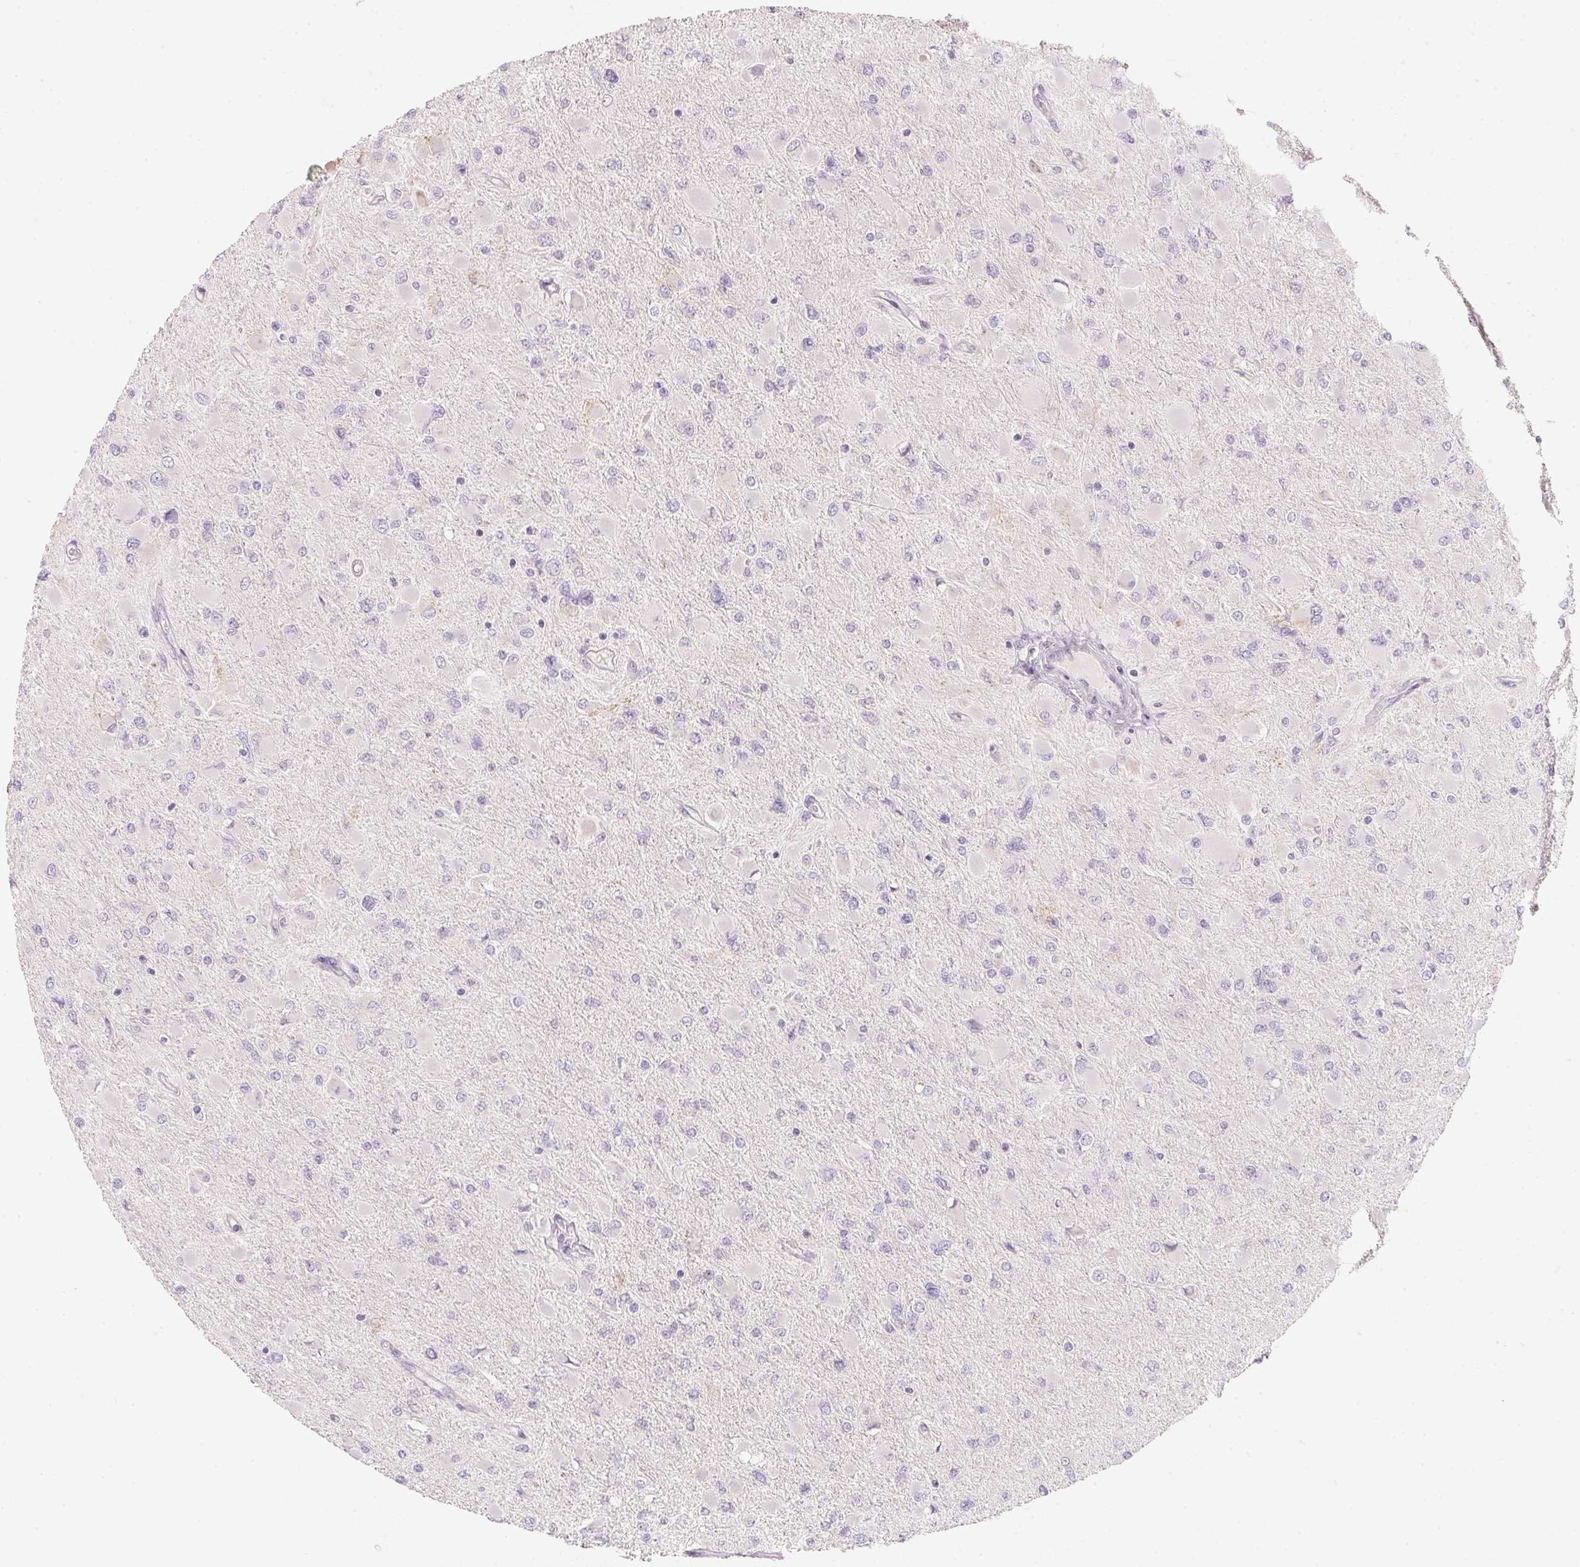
{"staining": {"intensity": "negative", "quantity": "none", "location": "none"}, "tissue": "glioma", "cell_type": "Tumor cells", "image_type": "cancer", "snomed": [{"axis": "morphology", "description": "Glioma, malignant, High grade"}, {"axis": "topography", "description": "Cerebral cortex"}], "caption": "Tumor cells are negative for protein expression in human glioma. (Immunohistochemistry, brightfield microscopy, high magnification).", "gene": "CFAP276", "patient": {"sex": "female", "age": 36}}